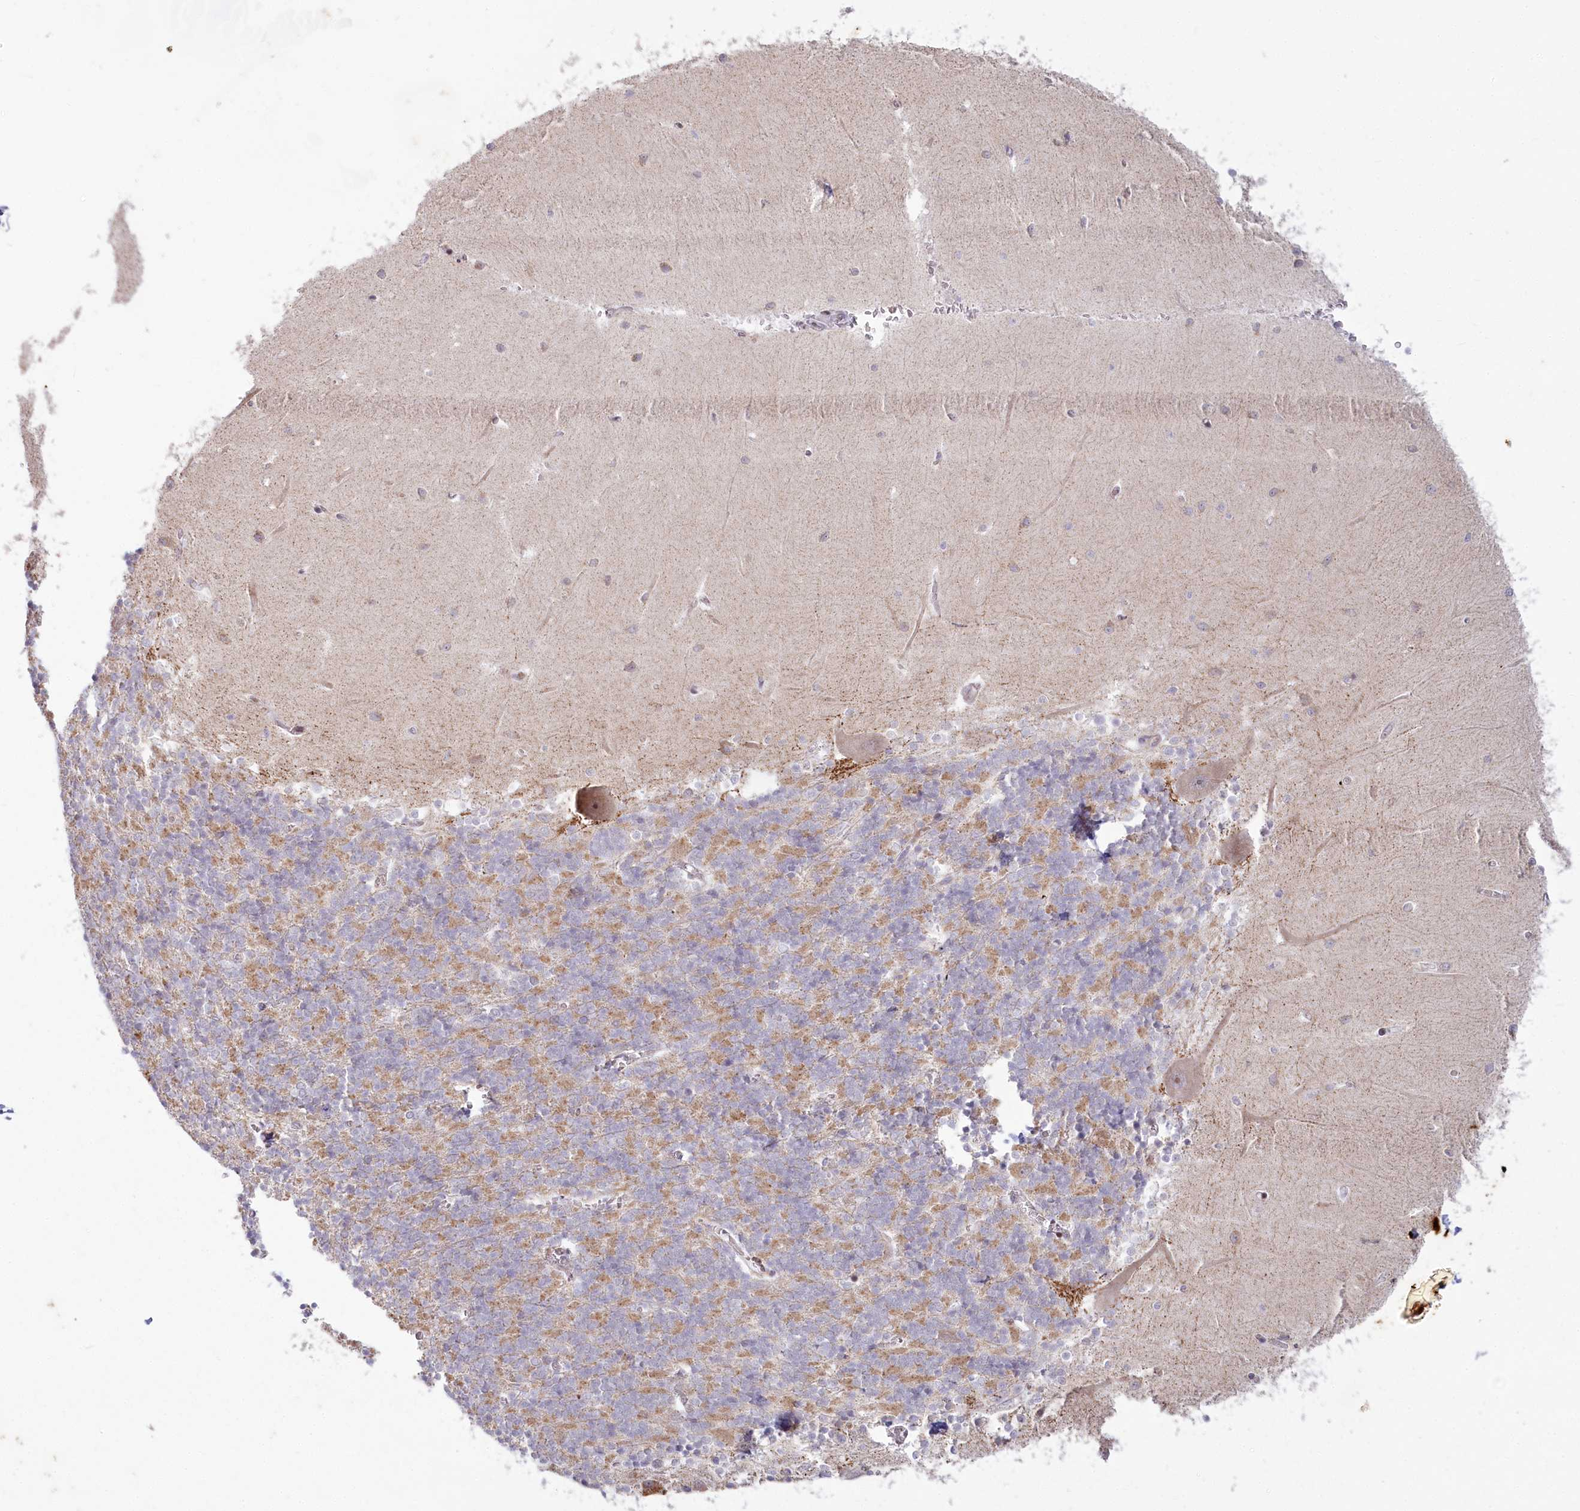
{"staining": {"intensity": "moderate", "quantity": "<25%", "location": "cytoplasmic/membranous"}, "tissue": "cerebellum", "cell_type": "Cells in granular layer", "image_type": "normal", "snomed": [{"axis": "morphology", "description": "Normal tissue, NOS"}, {"axis": "topography", "description": "Cerebellum"}], "caption": "Immunohistochemical staining of benign human cerebellum displays <25% levels of moderate cytoplasmic/membranous protein expression in about <25% of cells in granular layer. Using DAB (brown) and hematoxylin (blue) stains, captured at high magnification using brightfield microscopy.", "gene": "MTG1", "patient": {"sex": "male", "age": 37}}